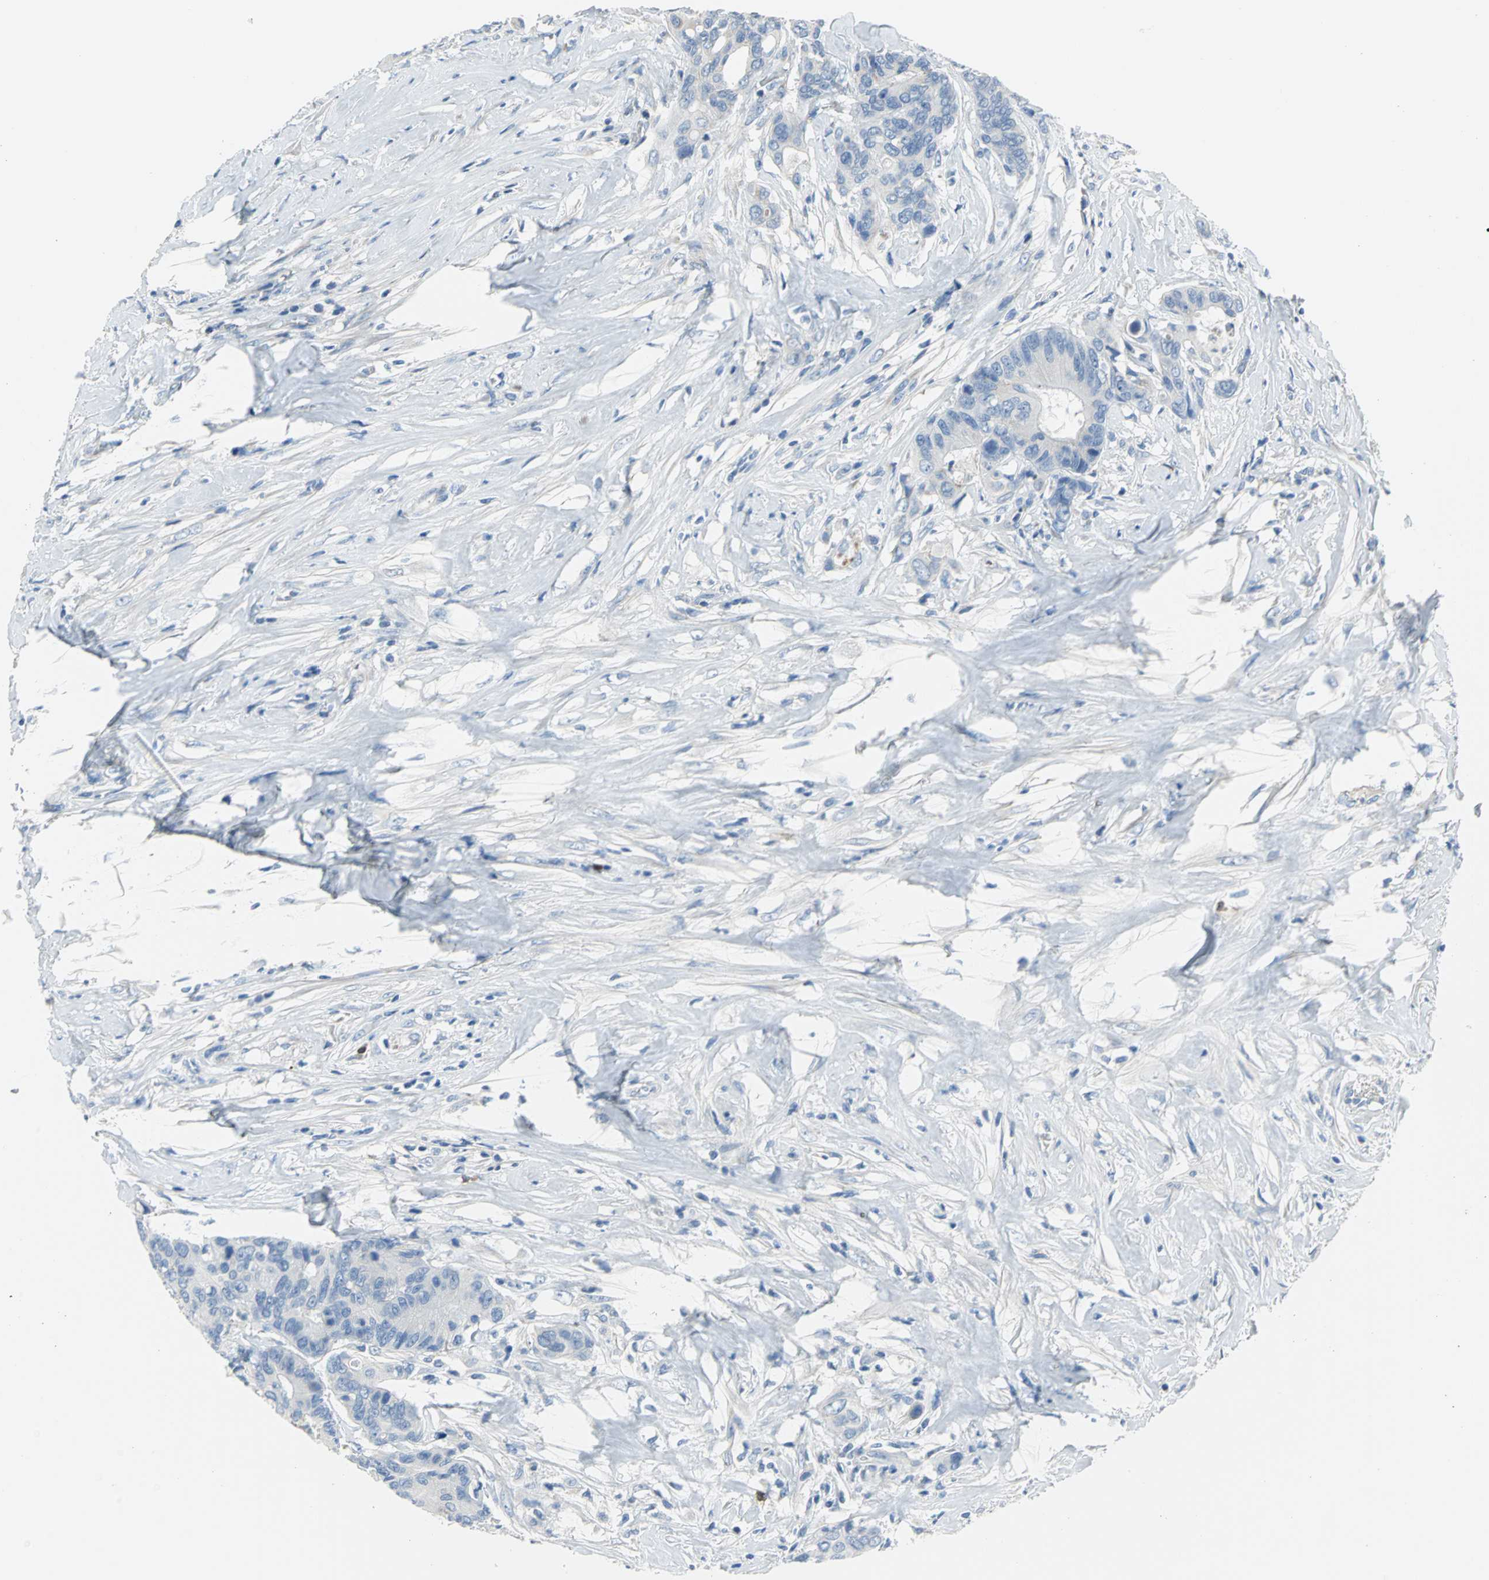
{"staining": {"intensity": "negative", "quantity": "none", "location": "none"}, "tissue": "colorectal cancer", "cell_type": "Tumor cells", "image_type": "cancer", "snomed": [{"axis": "morphology", "description": "Adenocarcinoma, NOS"}, {"axis": "topography", "description": "Rectum"}], "caption": "This is an immunohistochemistry image of human colorectal cancer. There is no expression in tumor cells.", "gene": "ALOX15", "patient": {"sex": "male", "age": 55}}